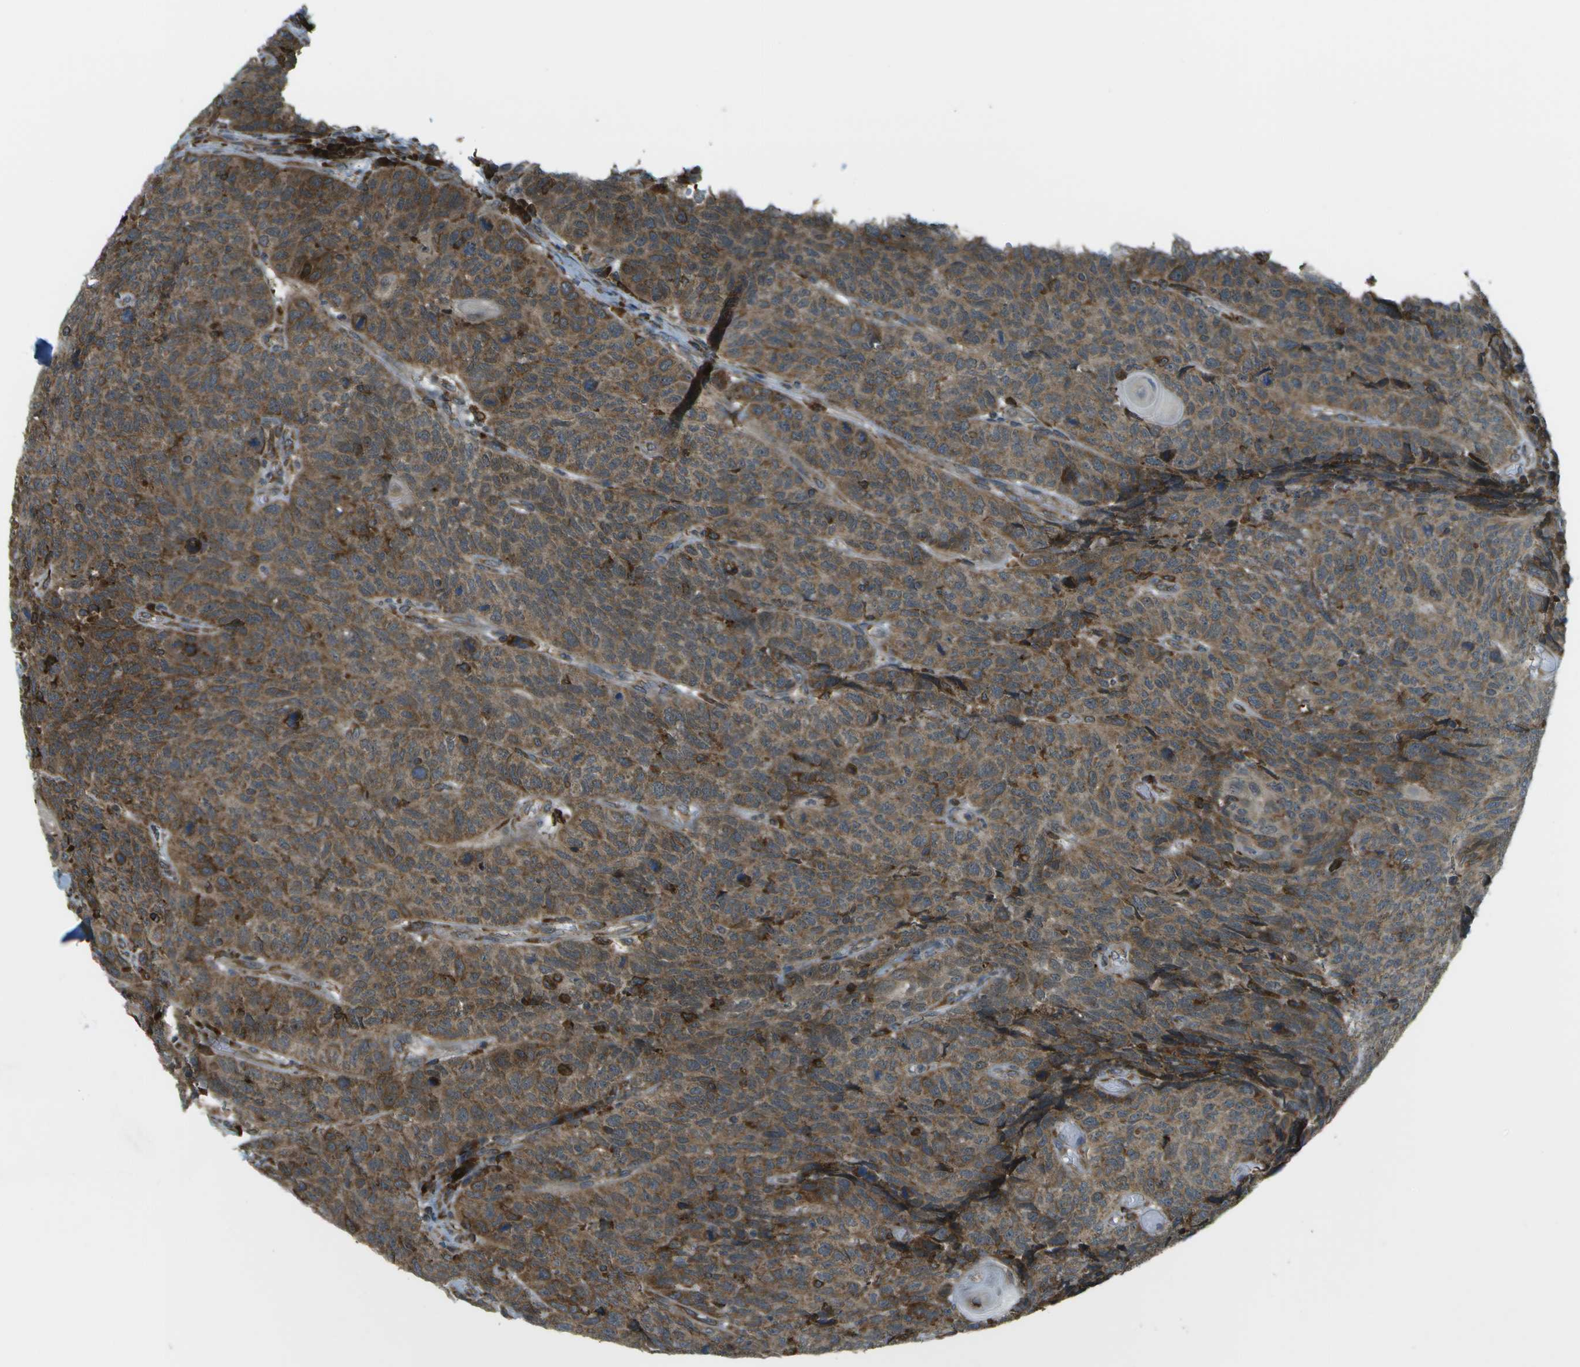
{"staining": {"intensity": "moderate", "quantity": ">75%", "location": "cytoplasmic/membranous"}, "tissue": "head and neck cancer", "cell_type": "Tumor cells", "image_type": "cancer", "snomed": [{"axis": "morphology", "description": "Squamous cell carcinoma, NOS"}, {"axis": "topography", "description": "Head-Neck"}], "caption": "DAB immunohistochemical staining of squamous cell carcinoma (head and neck) demonstrates moderate cytoplasmic/membranous protein expression in approximately >75% of tumor cells. (brown staining indicates protein expression, while blue staining denotes nuclei).", "gene": "USP30", "patient": {"sex": "male", "age": 66}}